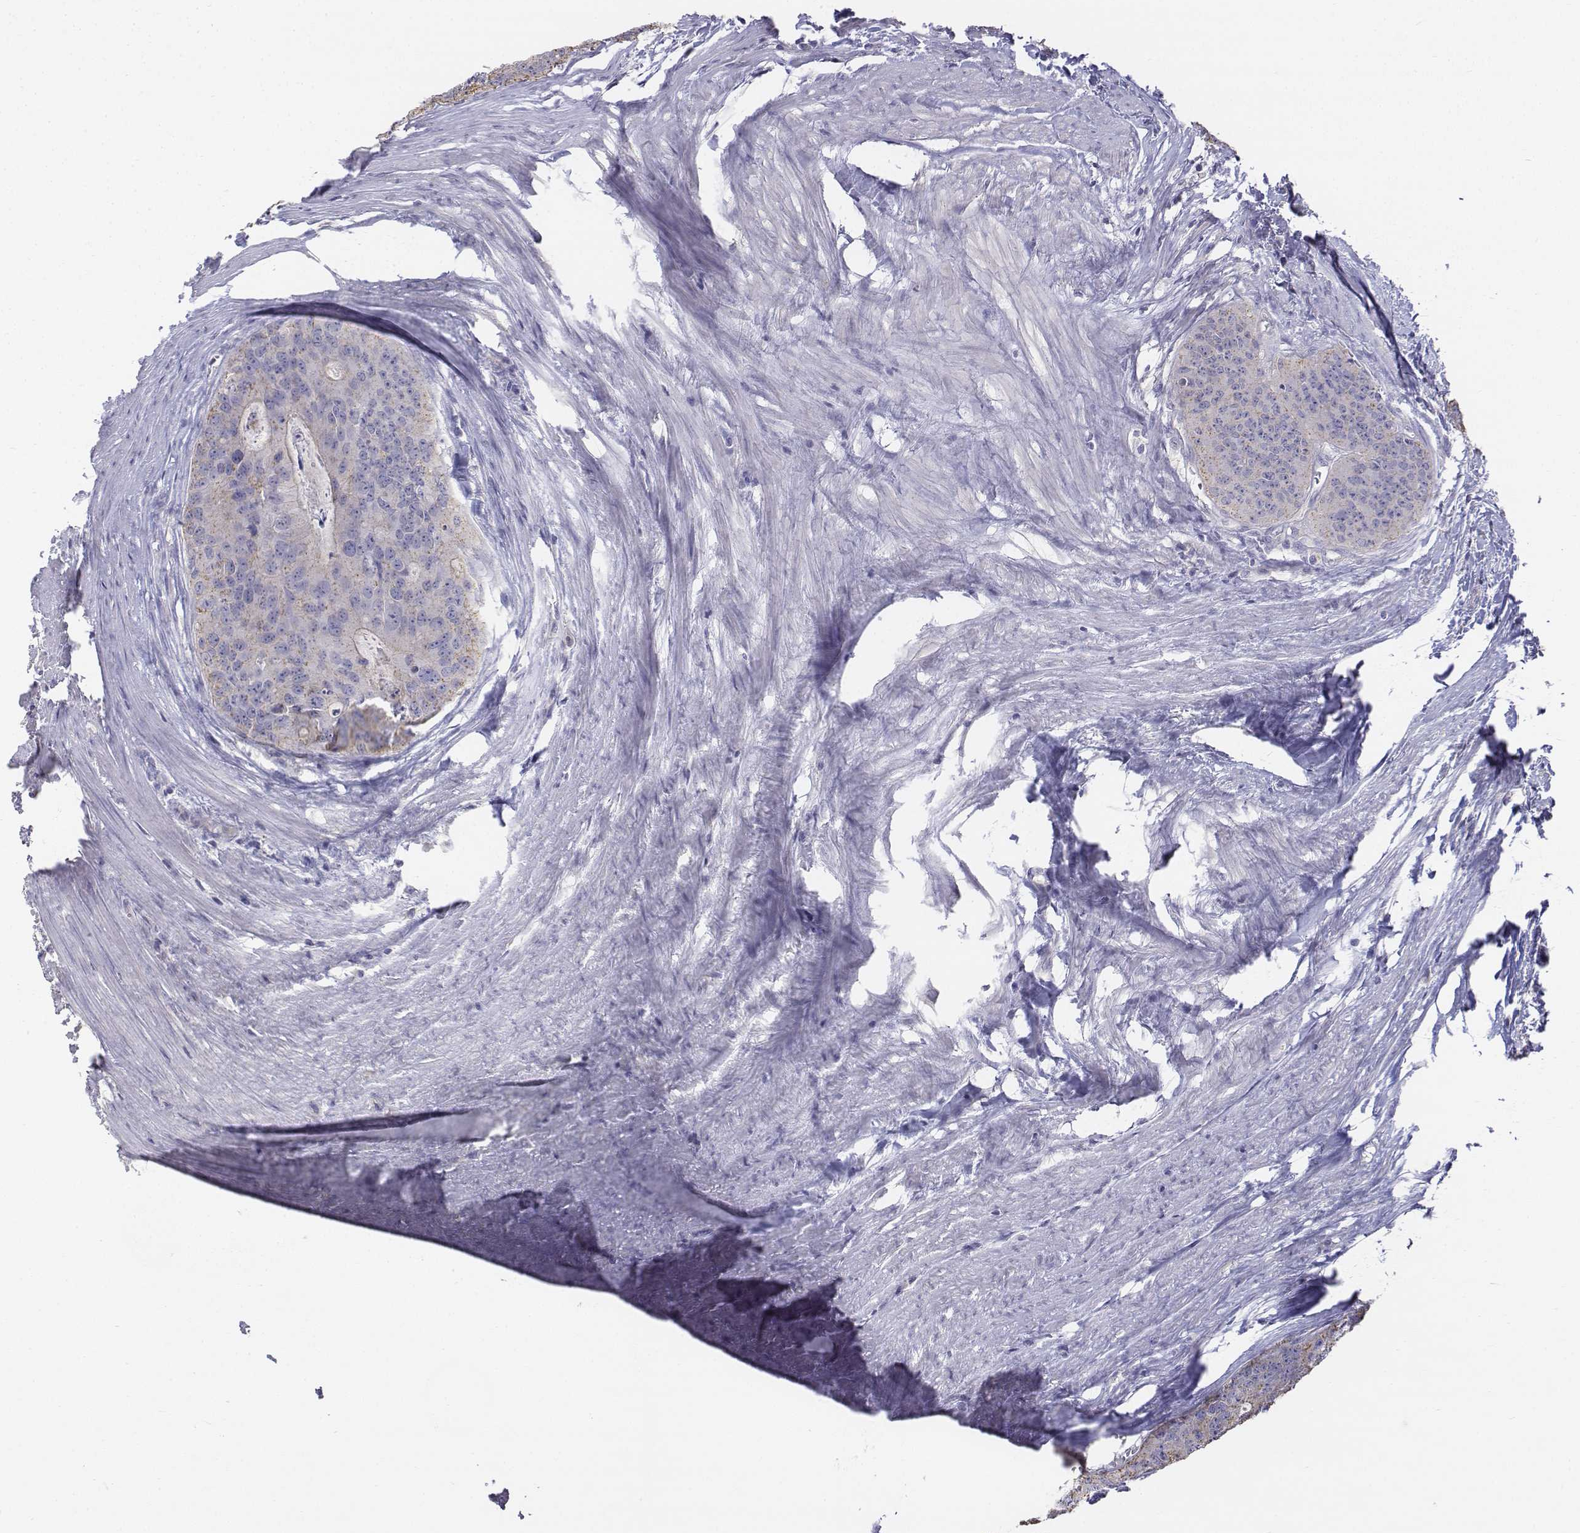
{"staining": {"intensity": "negative", "quantity": "none", "location": "none"}, "tissue": "colorectal cancer", "cell_type": "Tumor cells", "image_type": "cancer", "snomed": [{"axis": "morphology", "description": "Adenocarcinoma, NOS"}, {"axis": "topography", "description": "Colon"}], "caption": "Immunohistochemical staining of human colorectal cancer displays no significant staining in tumor cells.", "gene": "LGSN", "patient": {"sex": "male", "age": 67}}